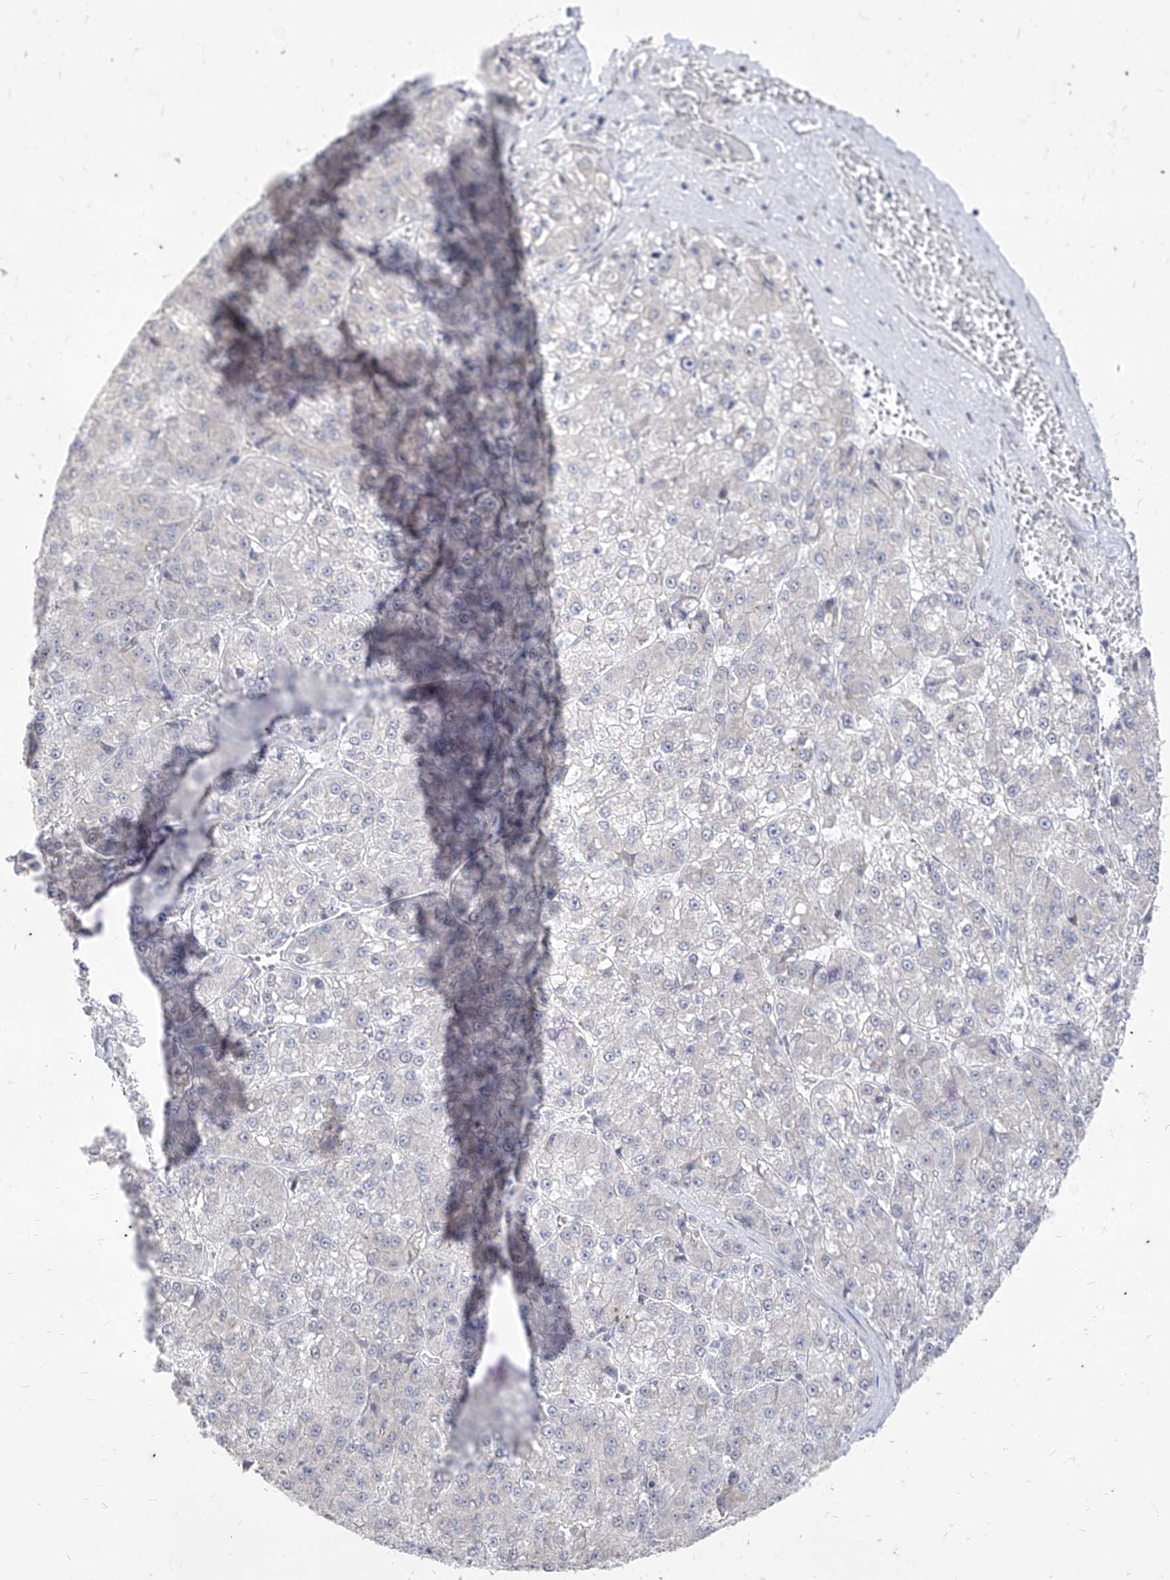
{"staining": {"intensity": "negative", "quantity": "none", "location": "none"}, "tissue": "liver cancer", "cell_type": "Tumor cells", "image_type": "cancer", "snomed": [{"axis": "morphology", "description": "Carcinoma, Hepatocellular, NOS"}, {"axis": "topography", "description": "Liver"}], "caption": "Immunohistochemistry photomicrograph of neoplastic tissue: human liver cancer (hepatocellular carcinoma) stained with DAB (3,3'-diaminobenzidine) reveals no significant protein positivity in tumor cells.", "gene": "PHF20L1", "patient": {"sex": "female", "age": 73}}